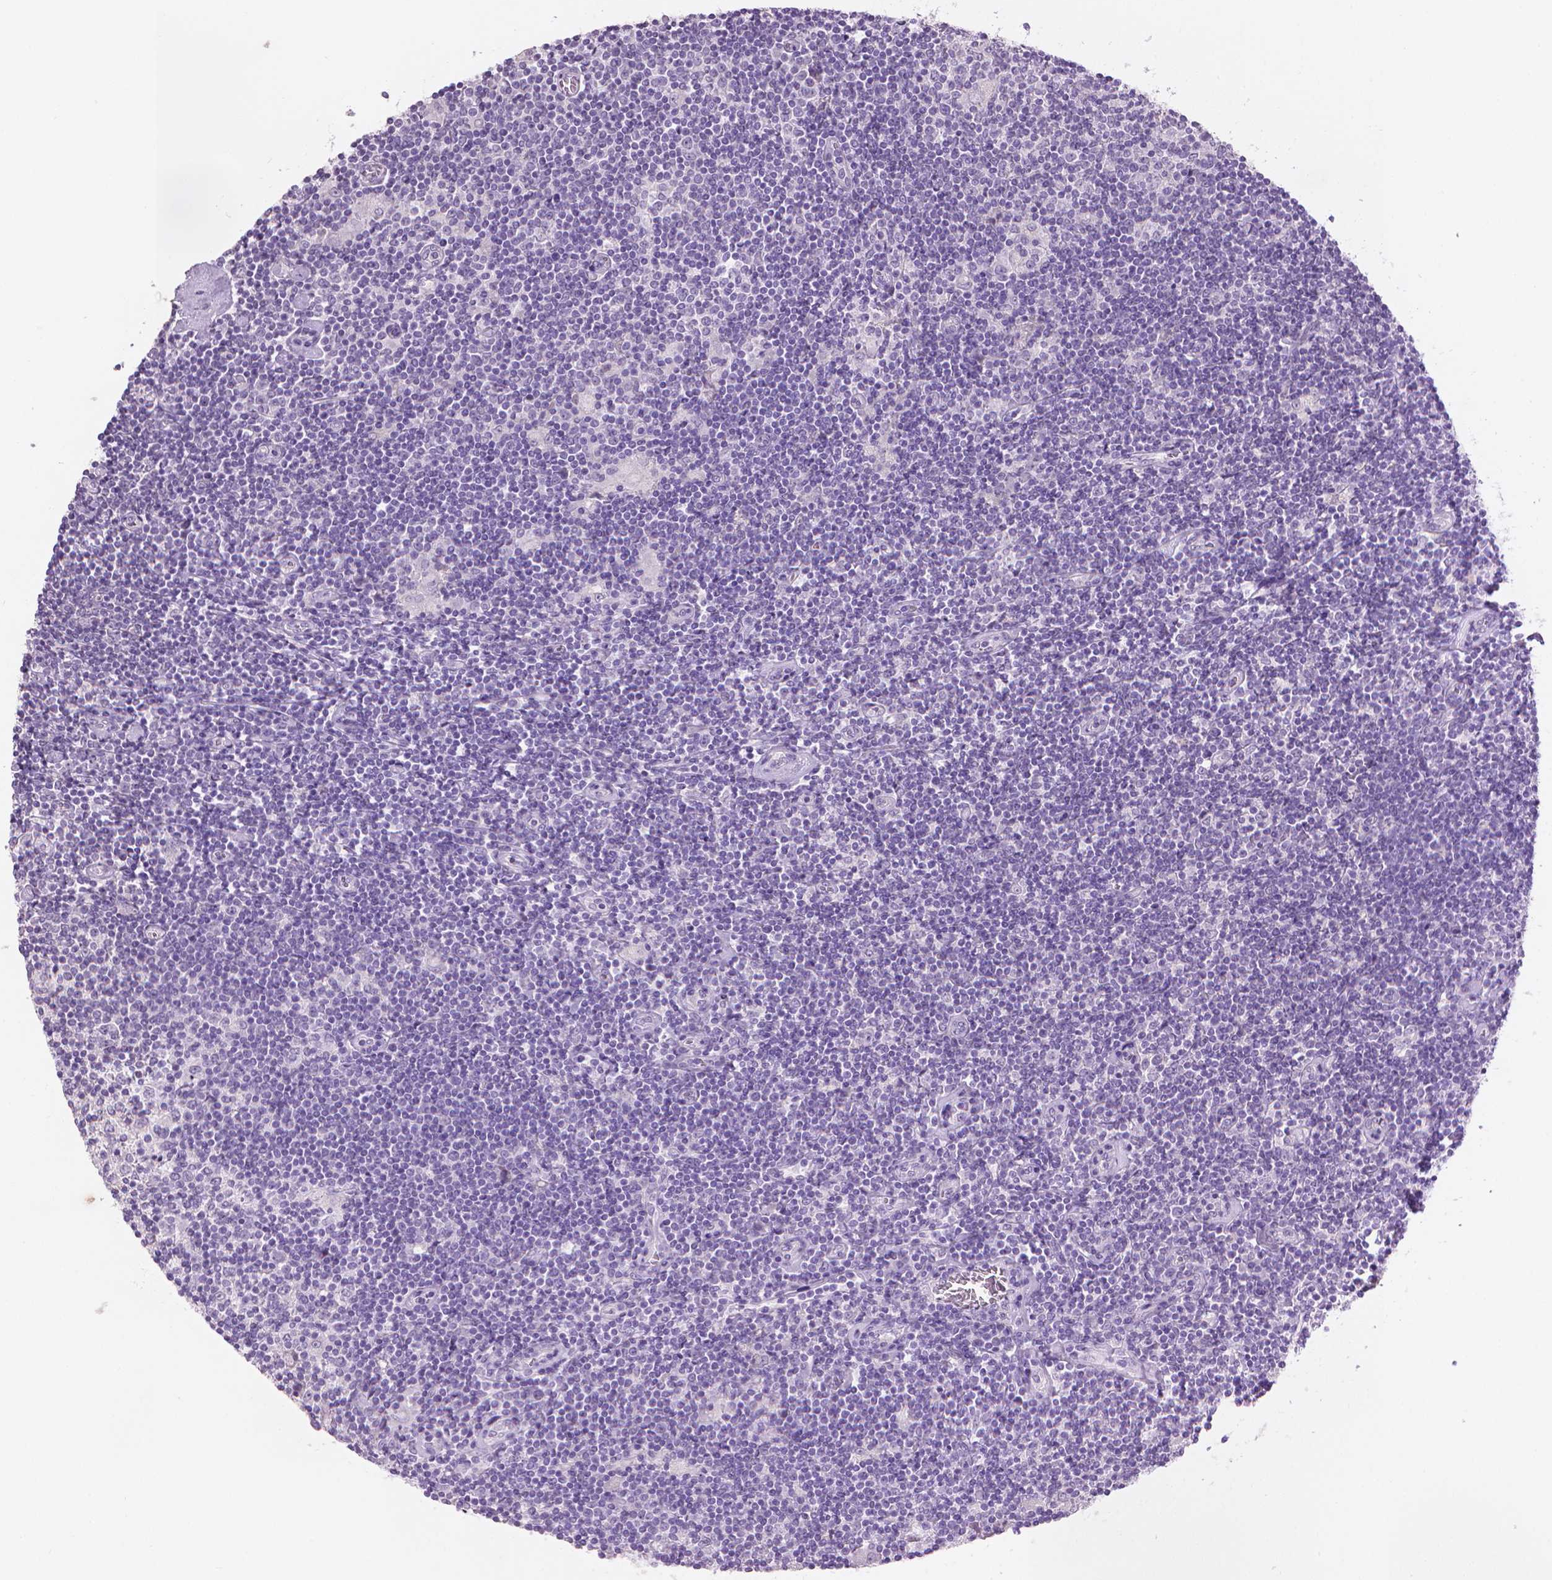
{"staining": {"intensity": "negative", "quantity": "none", "location": "none"}, "tissue": "lymphoma", "cell_type": "Tumor cells", "image_type": "cancer", "snomed": [{"axis": "morphology", "description": "Hodgkin's disease, NOS"}, {"axis": "topography", "description": "Lymph node"}], "caption": "Immunohistochemistry photomicrograph of neoplastic tissue: human Hodgkin's disease stained with DAB (3,3'-diaminobenzidine) demonstrates no significant protein staining in tumor cells. (DAB immunohistochemistry, high magnification).", "gene": "MLANA", "patient": {"sex": "male", "age": 40}}